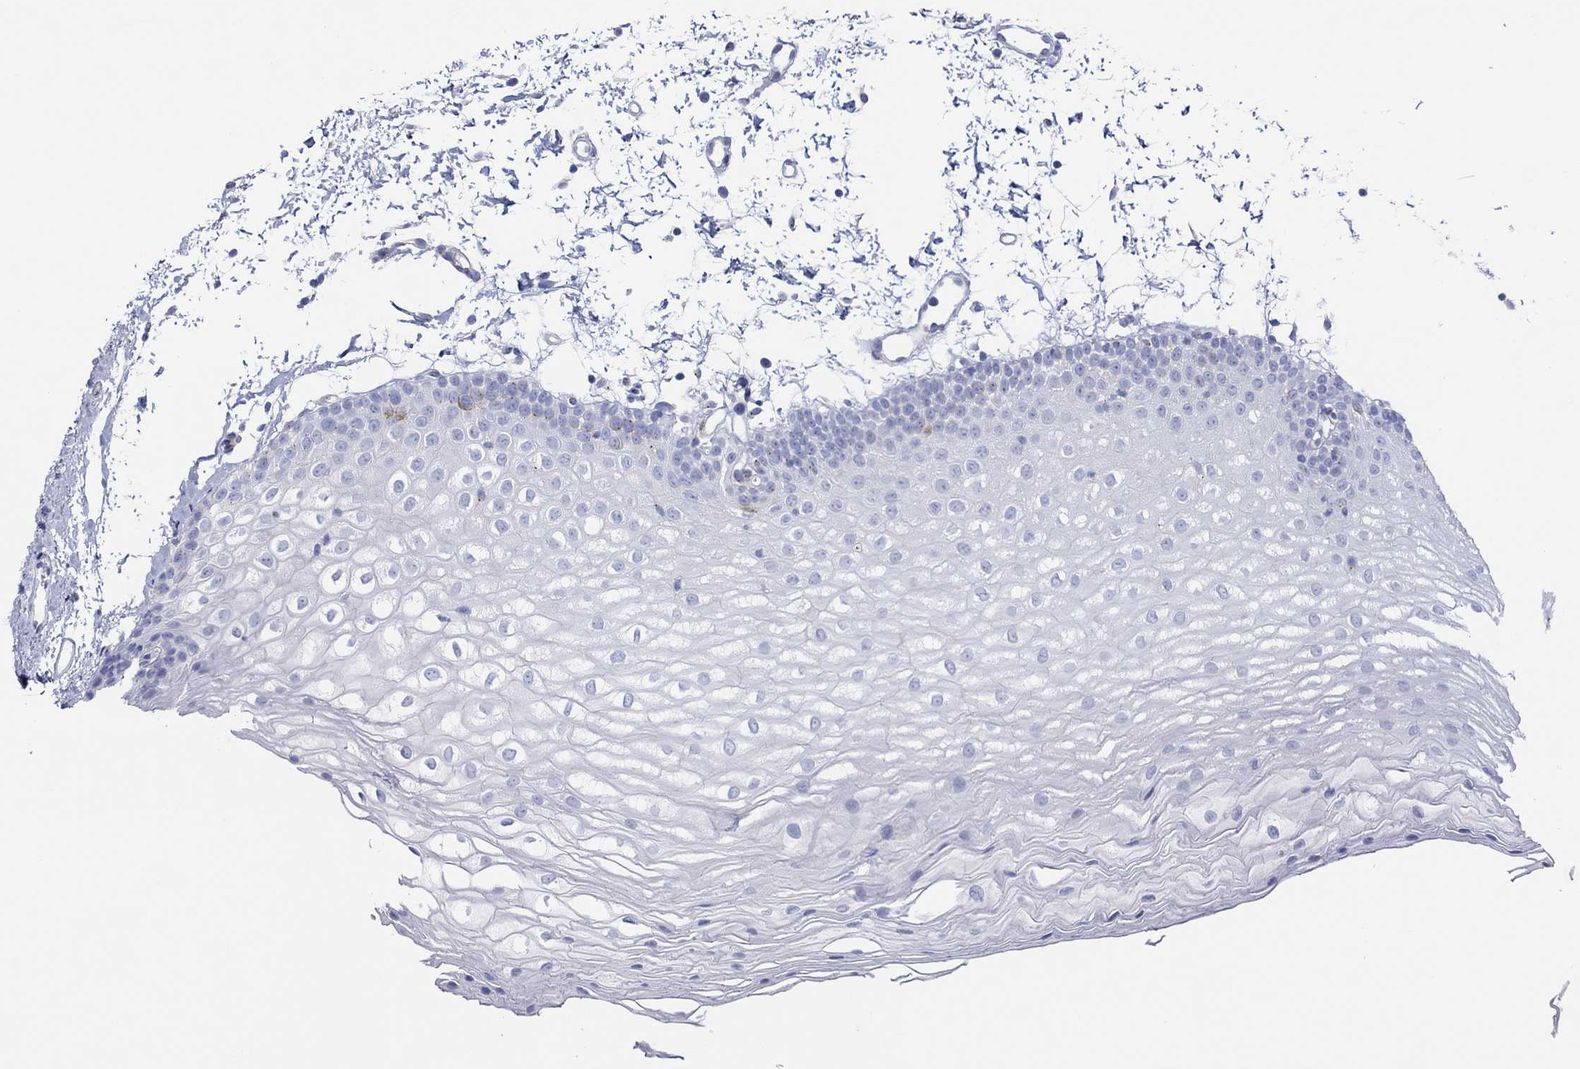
{"staining": {"intensity": "strong", "quantity": "<25%", "location": "cytoplasmic/membranous"}, "tissue": "oral mucosa", "cell_type": "Squamous epithelial cells", "image_type": "normal", "snomed": [{"axis": "morphology", "description": "Normal tissue, NOS"}, {"axis": "topography", "description": "Oral tissue"}], "caption": "Strong cytoplasmic/membranous protein staining is appreciated in approximately <25% of squamous epithelial cells in oral mucosa.", "gene": "IGFBP6", "patient": {"sex": "male", "age": 72}}